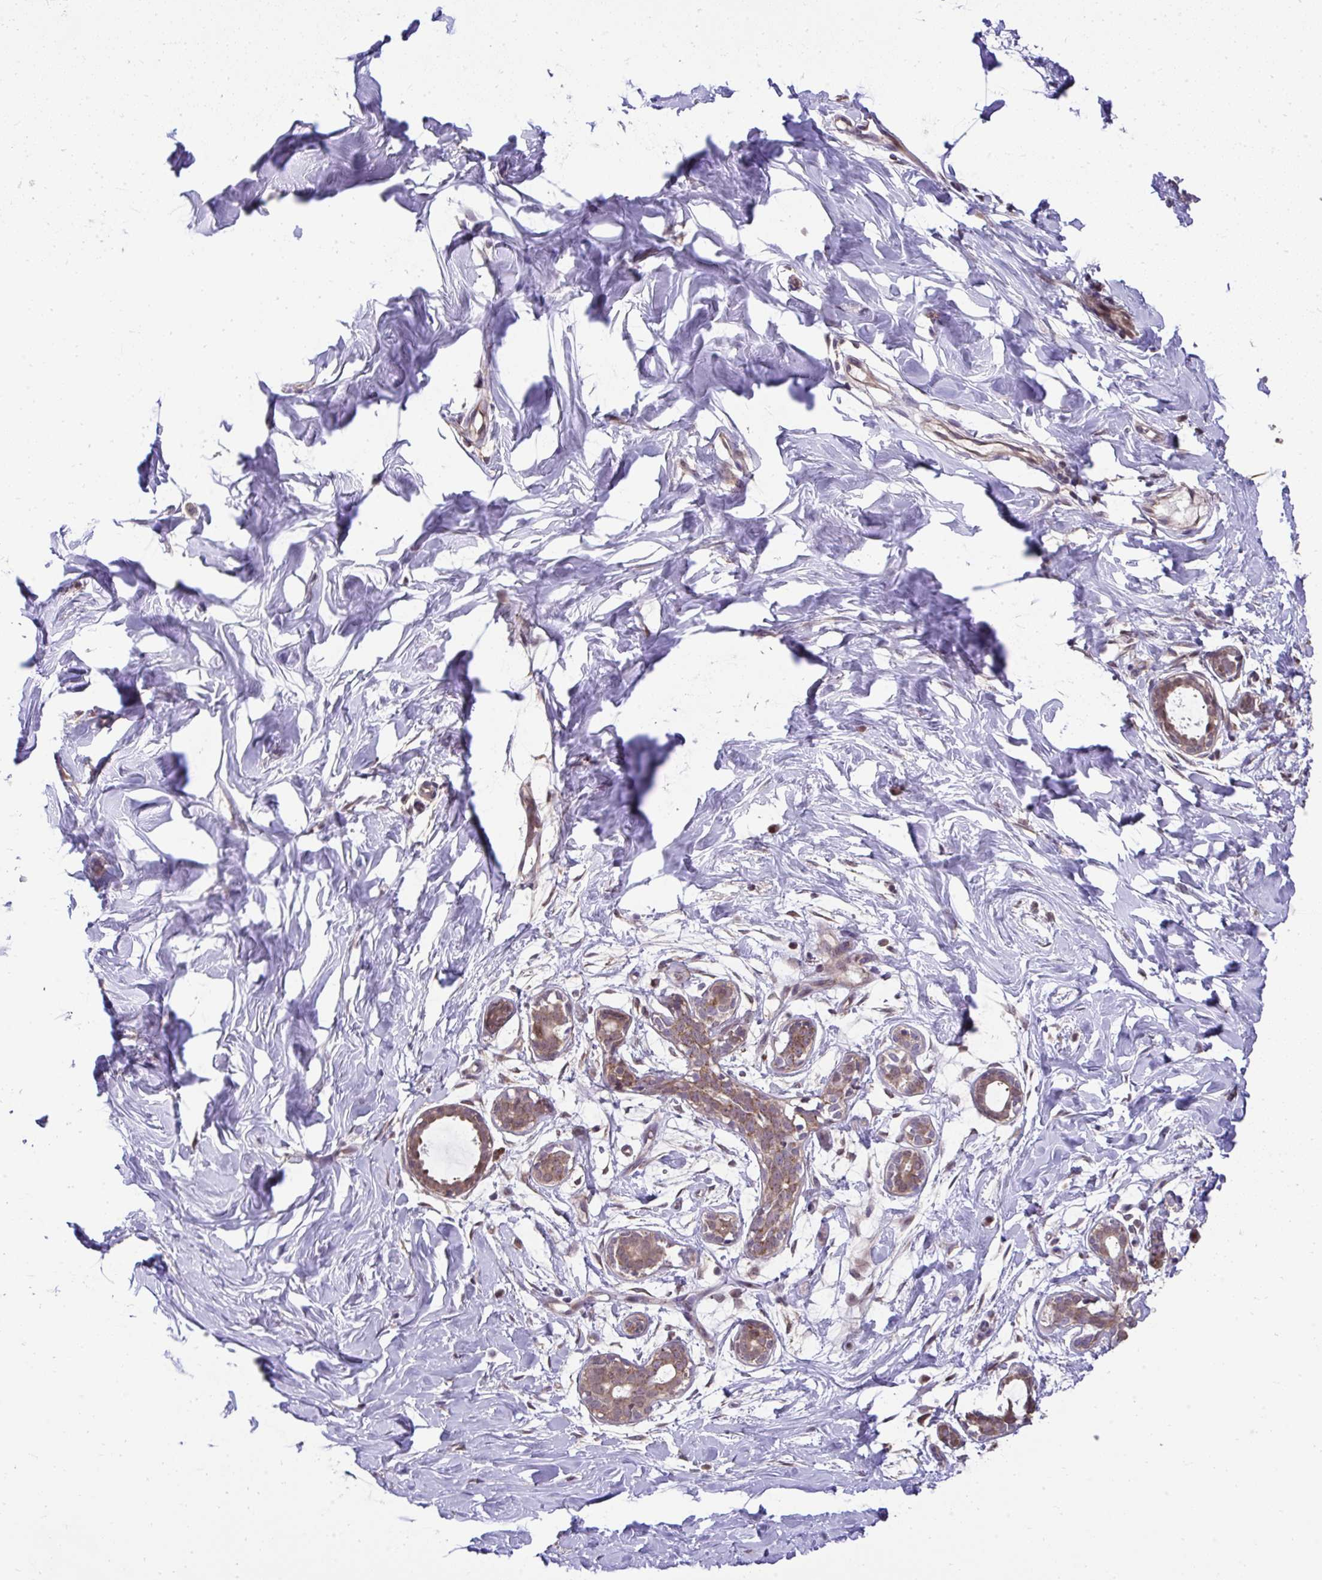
{"staining": {"intensity": "negative", "quantity": "none", "location": "none"}, "tissue": "breast", "cell_type": "Adipocytes", "image_type": "normal", "snomed": [{"axis": "morphology", "description": "Normal tissue, NOS"}, {"axis": "topography", "description": "Breast"}], "caption": "DAB immunohistochemical staining of benign breast demonstrates no significant staining in adipocytes.", "gene": "RDH14", "patient": {"sex": "female", "age": 27}}